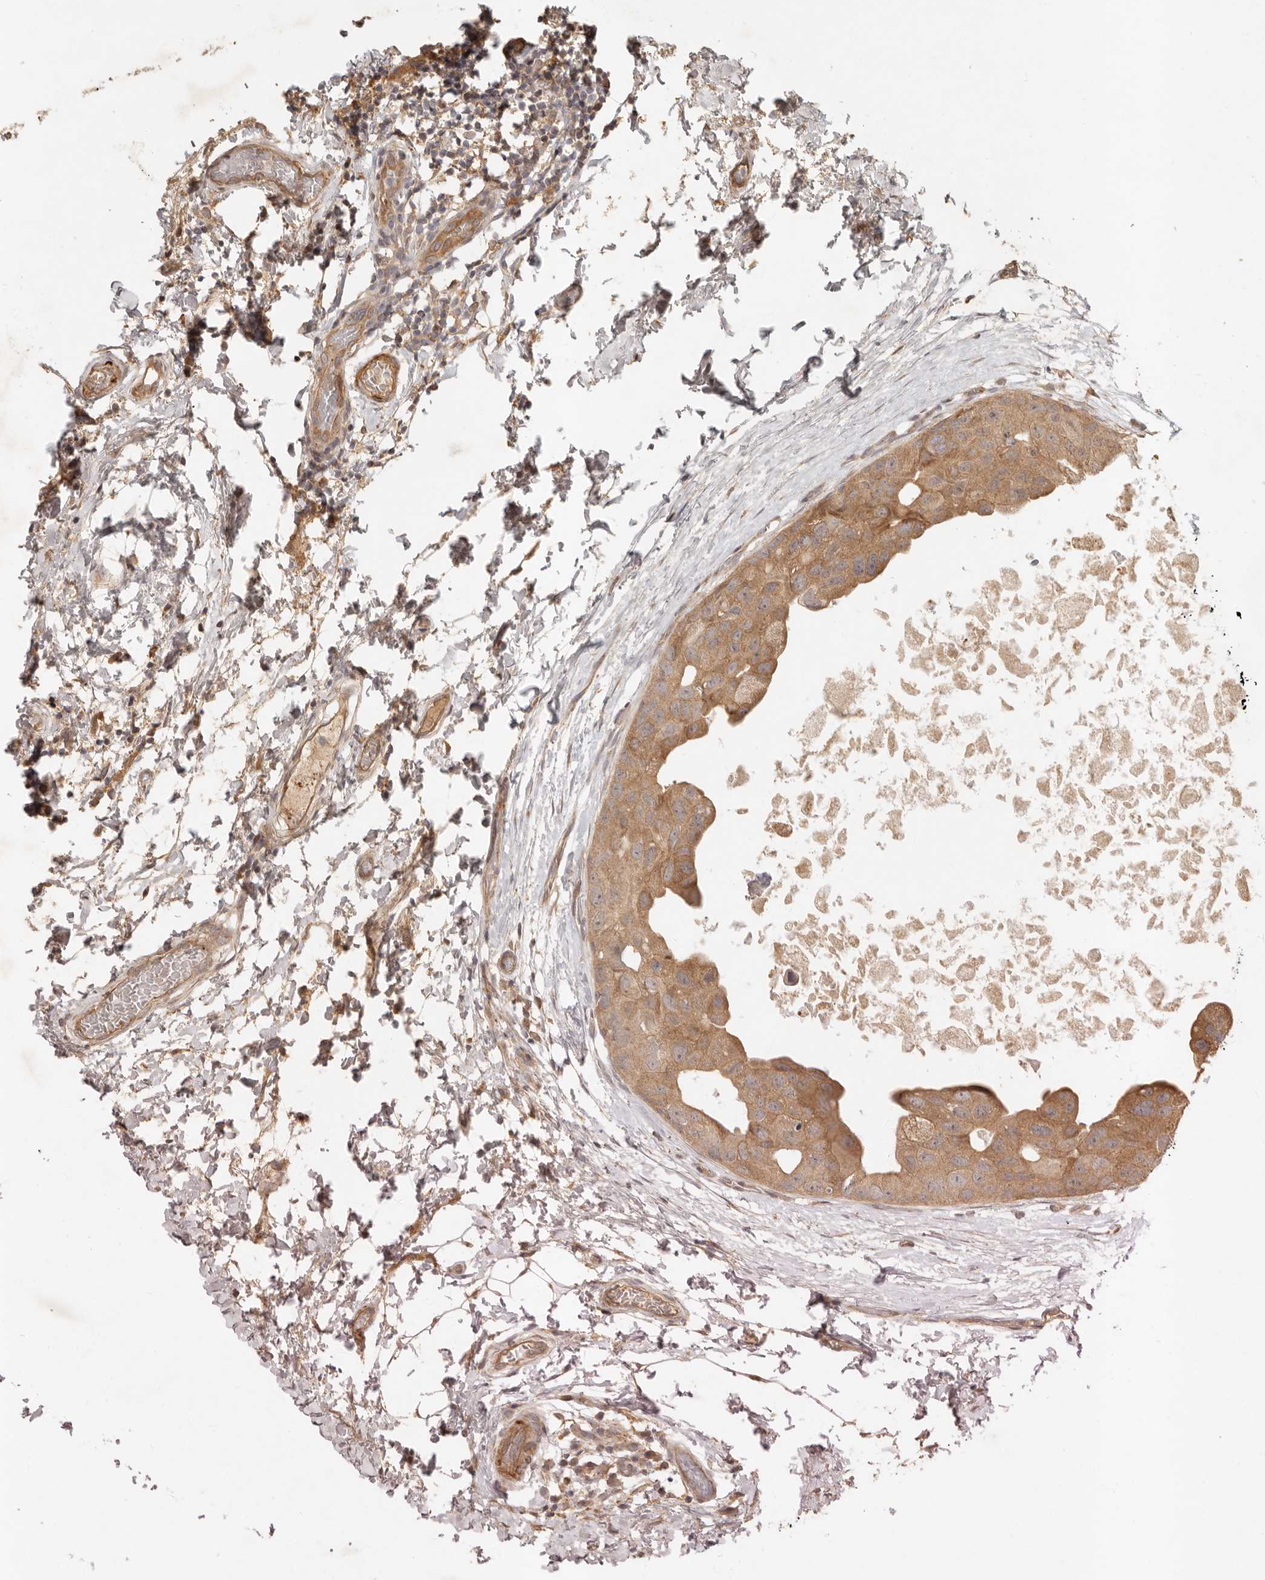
{"staining": {"intensity": "moderate", "quantity": ">75%", "location": "cytoplasmic/membranous"}, "tissue": "breast cancer", "cell_type": "Tumor cells", "image_type": "cancer", "snomed": [{"axis": "morphology", "description": "Duct carcinoma"}, {"axis": "topography", "description": "Breast"}], "caption": "Immunohistochemistry (IHC) histopathology image of breast cancer (invasive ductal carcinoma) stained for a protein (brown), which exhibits medium levels of moderate cytoplasmic/membranous positivity in approximately >75% of tumor cells.", "gene": "VIPR1", "patient": {"sex": "female", "age": 62}}